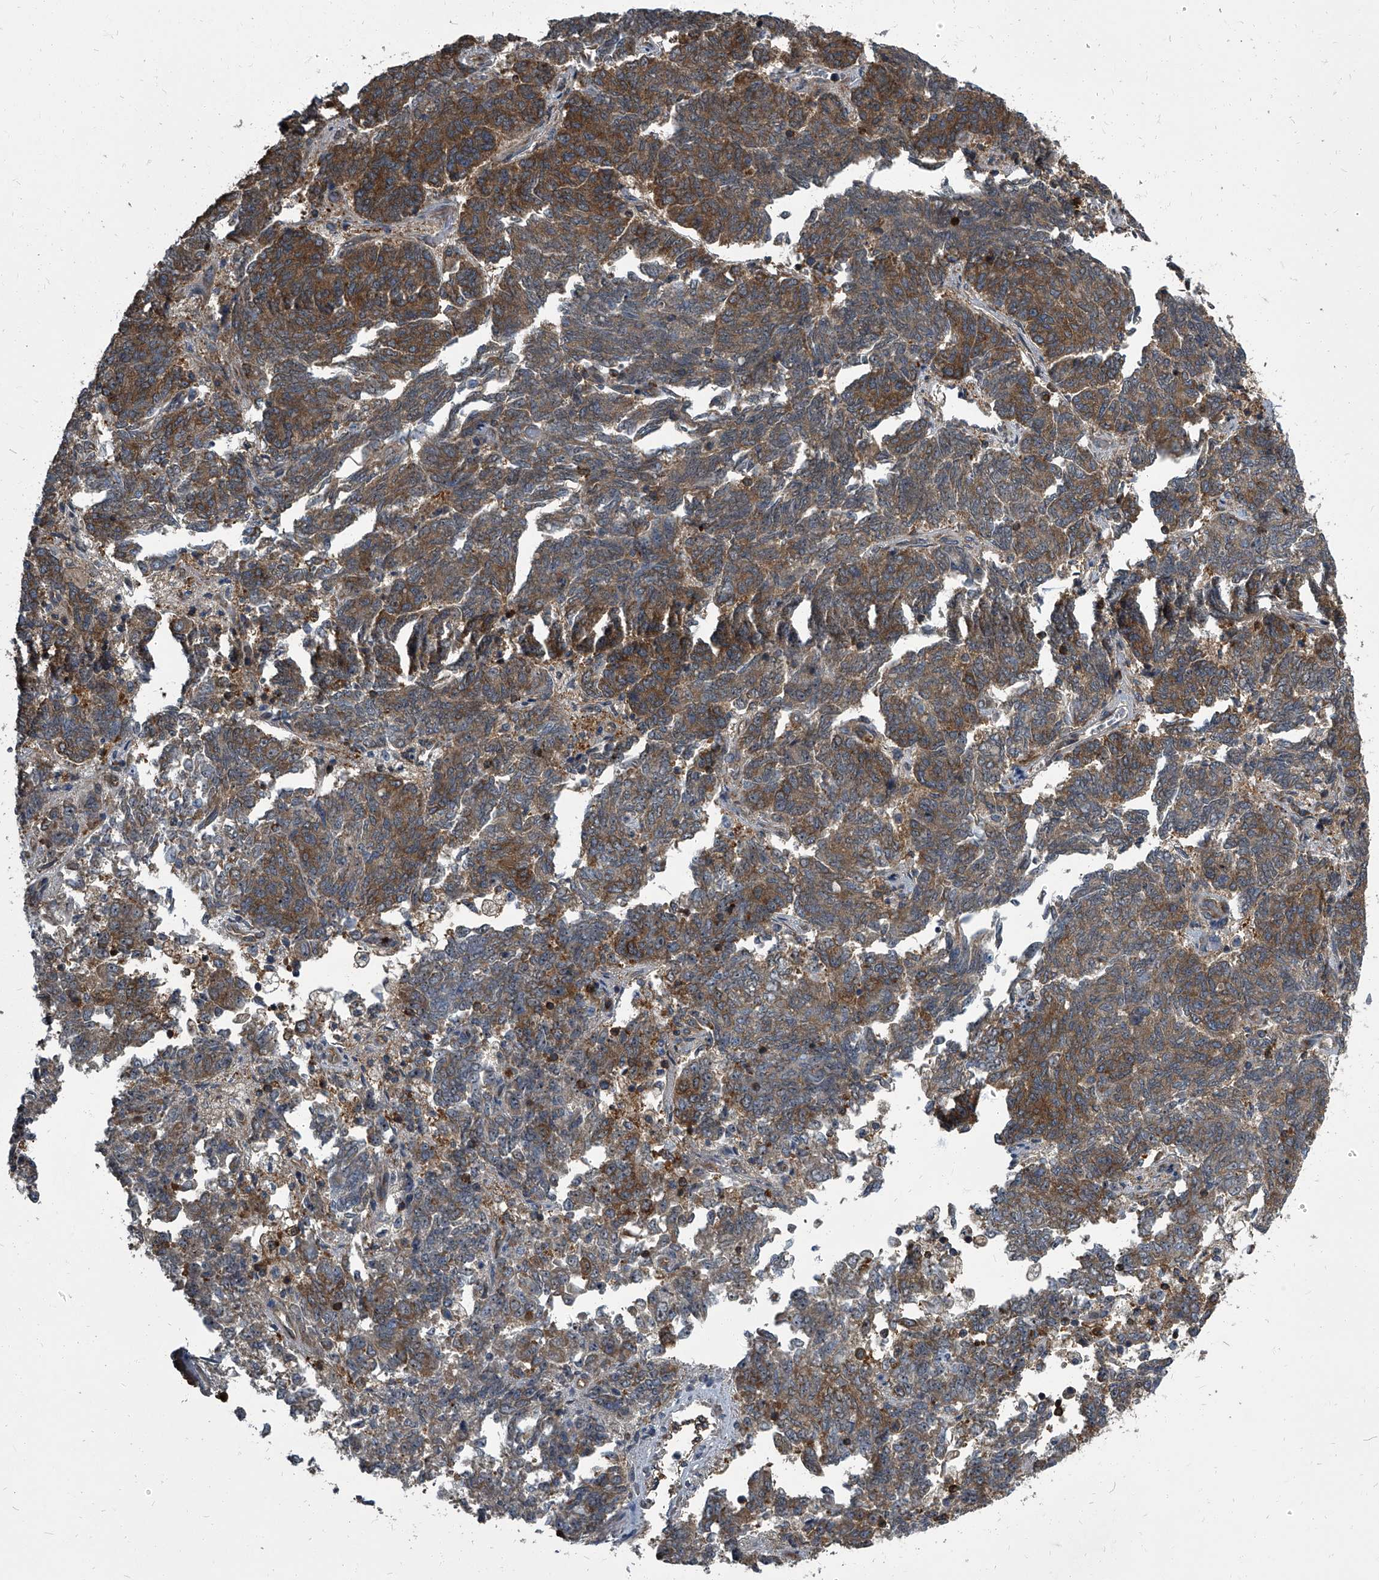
{"staining": {"intensity": "moderate", "quantity": ">75%", "location": "cytoplasmic/membranous"}, "tissue": "endometrial cancer", "cell_type": "Tumor cells", "image_type": "cancer", "snomed": [{"axis": "morphology", "description": "Adenocarcinoma, NOS"}, {"axis": "topography", "description": "Endometrium"}], "caption": "DAB (3,3'-diaminobenzidine) immunohistochemical staining of human endometrial adenocarcinoma shows moderate cytoplasmic/membranous protein staining in approximately >75% of tumor cells.", "gene": "CDV3", "patient": {"sex": "female", "age": 80}}